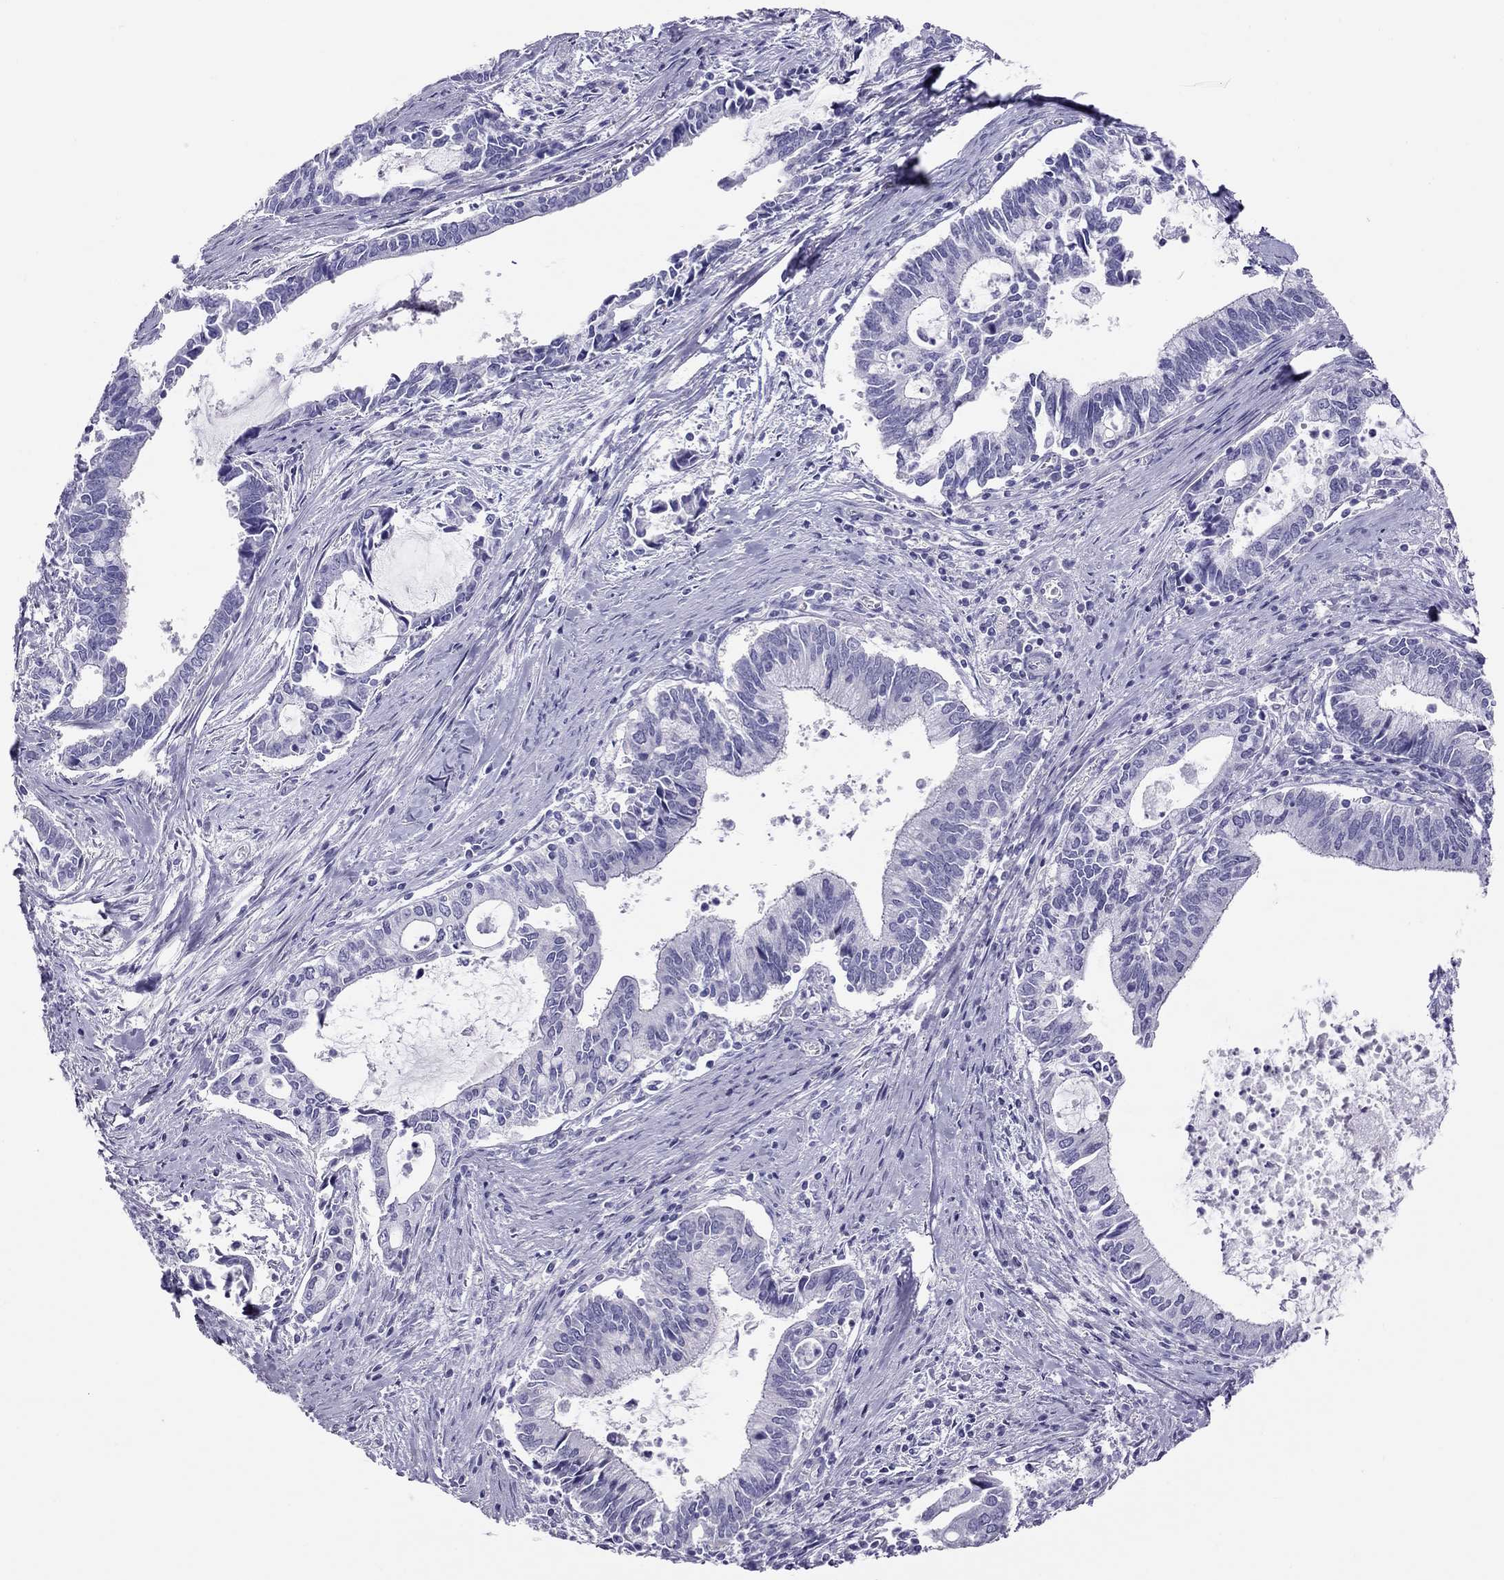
{"staining": {"intensity": "negative", "quantity": "none", "location": "none"}, "tissue": "cervical cancer", "cell_type": "Tumor cells", "image_type": "cancer", "snomed": [{"axis": "morphology", "description": "Adenocarcinoma, NOS"}, {"axis": "topography", "description": "Cervix"}], "caption": "Immunohistochemistry (IHC) micrograph of neoplastic tissue: human adenocarcinoma (cervical) stained with DAB exhibits no significant protein positivity in tumor cells.", "gene": "PSMB11", "patient": {"sex": "female", "age": 42}}